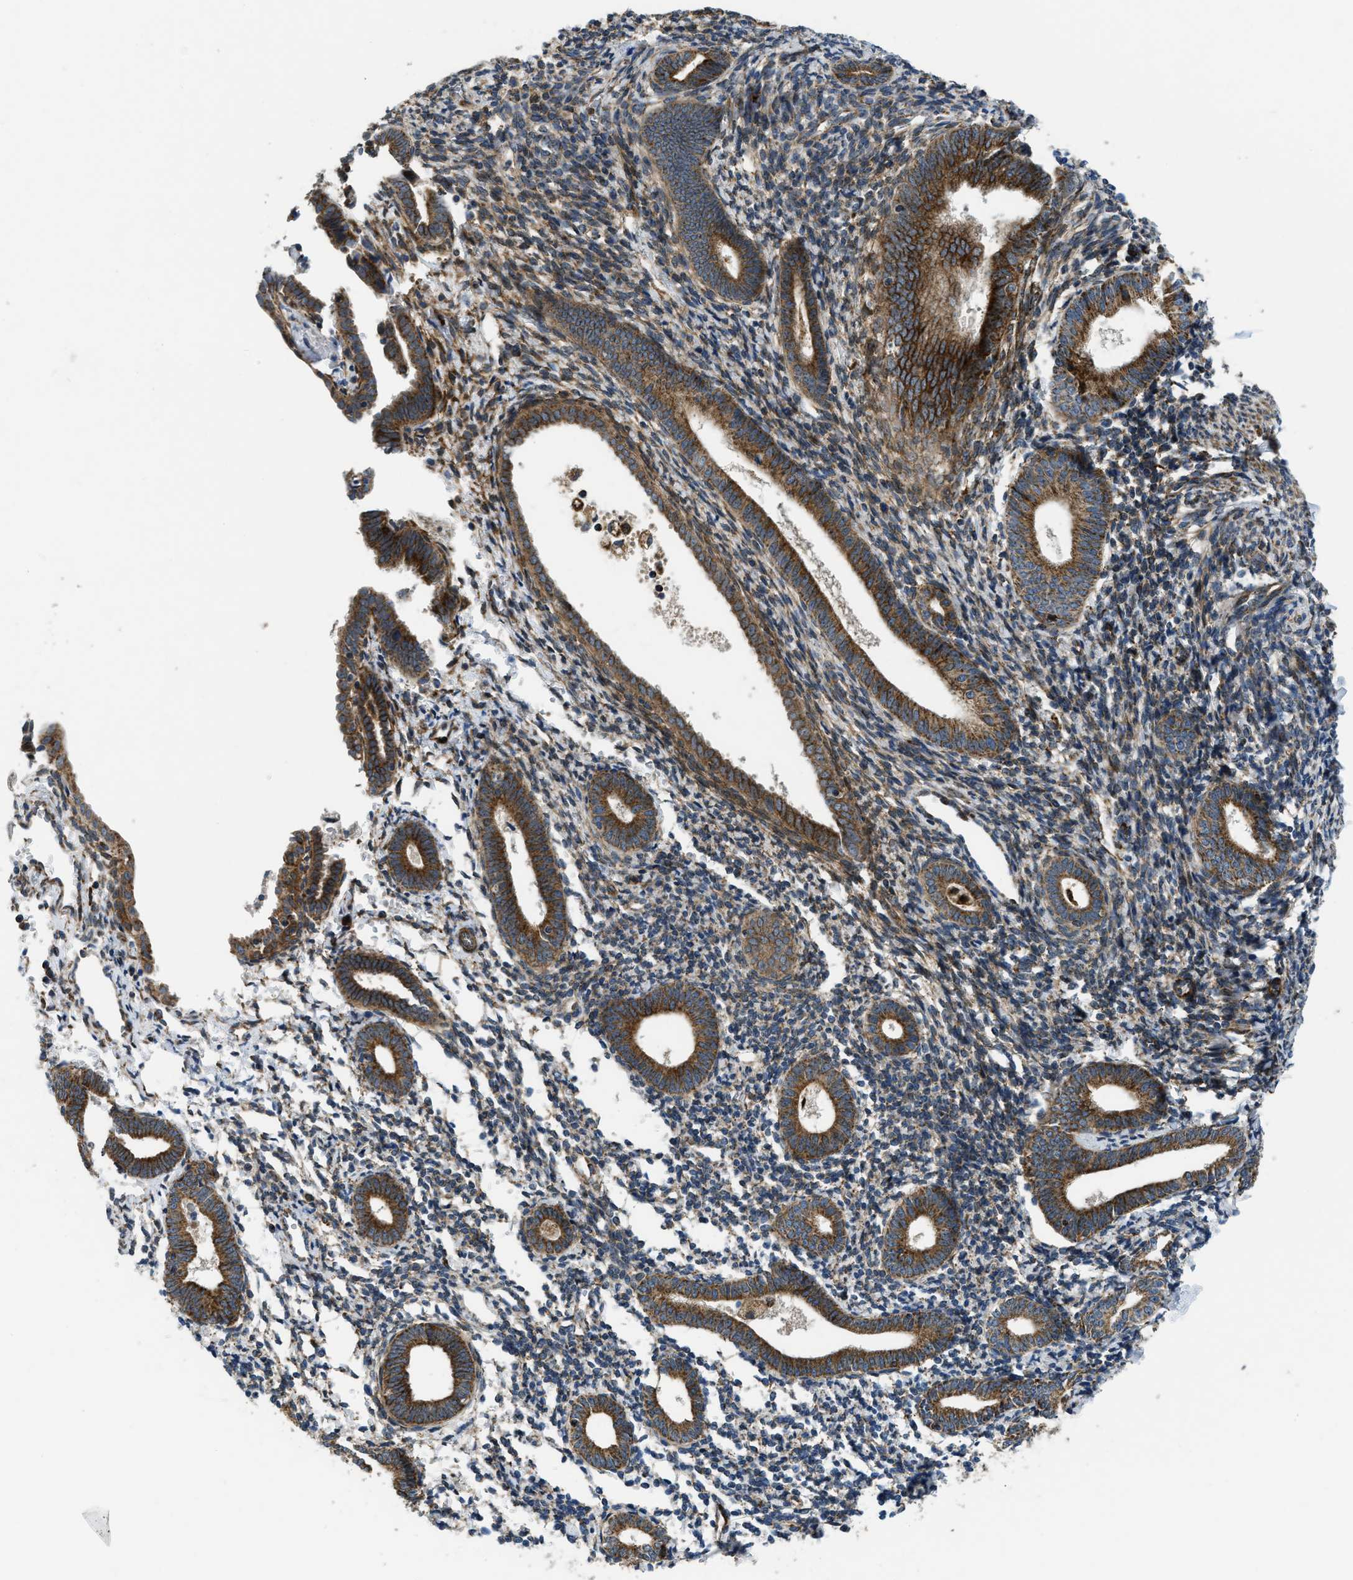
{"staining": {"intensity": "moderate", "quantity": "25%-75%", "location": "cytoplasmic/membranous"}, "tissue": "endometrium", "cell_type": "Cells in endometrial stroma", "image_type": "normal", "snomed": [{"axis": "morphology", "description": "Normal tissue, NOS"}, {"axis": "morphology", "description": "Adenocarcinoma, NOS"}, {"axis": "topography", "description": "Endometrium"}], "caption": "Protein expression analysis of unremarkable human endometrium reveals moderate cytoplasmic/membranous positivity in approximately 25%-75% of cells in endometrial stroma.", "gene": "GSDME", "patient": {"sex": "female", "age": 57}}